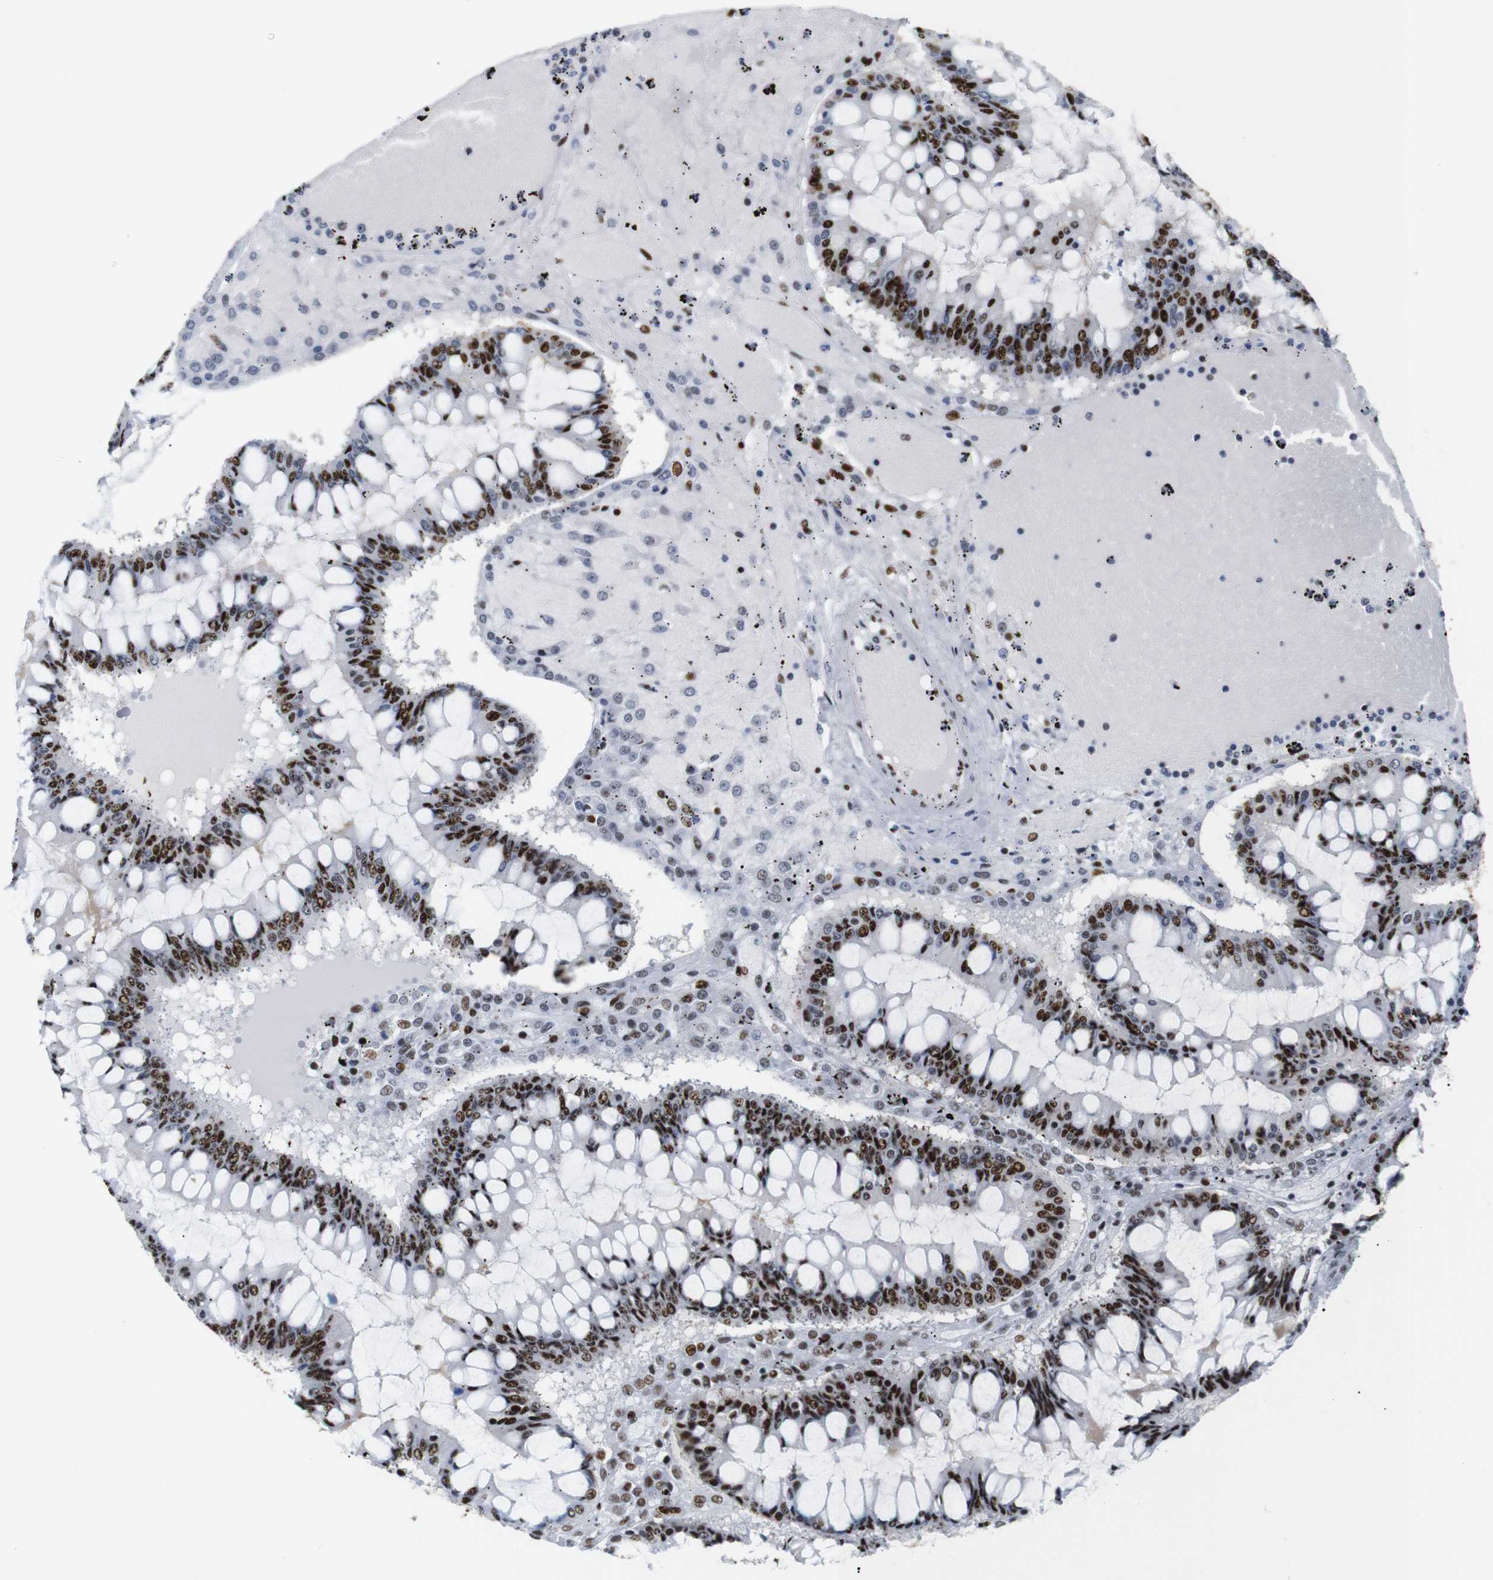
{"staining": {"intensity": "strong", "quantity": ">75%", "location": "nuclear"}, "tissue": "ovarian cancer", "cell_type": "Tumor cells", "image_type": "cancer", "snomed": [{"axis": "morphology", "description": "Cystadenocarcinoma, mucinous, NOS"}, {"axis": "topography", "description": "Ovary"}], "caption": "Protein expression analysis of human ovarian mucinous cystadenocarcinoma reveals strong nuclear expression in about >75% of tumor cells.", "gene": "TRA2B", "patient": {"sex": "female", "age": 73}}